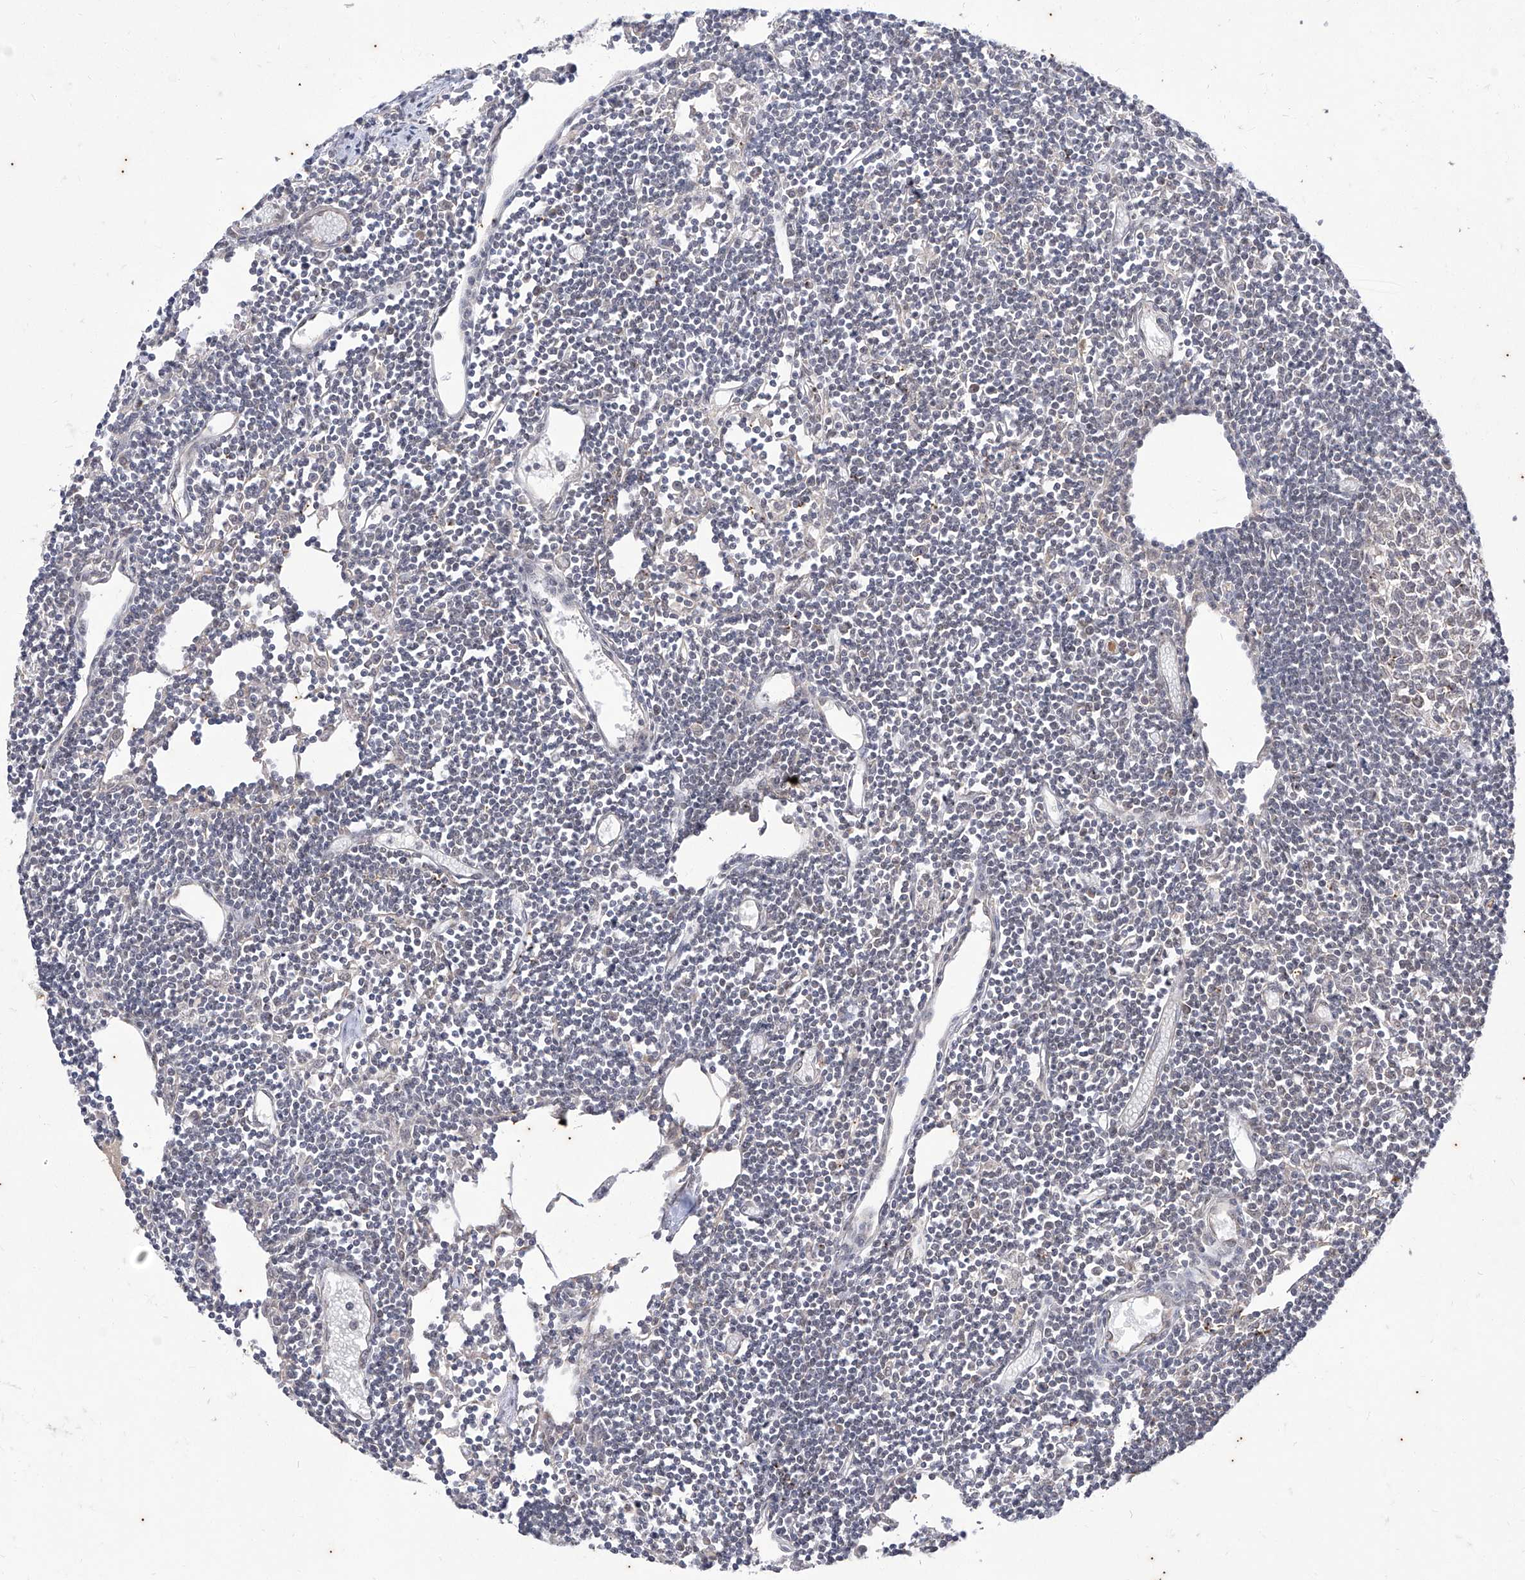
{"staining": {"intensity": "weak", "quantity": "<25%", "location": "nuclear"}, "tissue": "lymph node", "cell_type": "Germinal center cells", "image_type": "normal", "snomed": [{"axis": "morphology", "description": "Normal tissue, NOS"}, {"axis": "topography", "description": "Lymph node"}], "caption": "This is a photomicrograph of immunohistochemistry (IHC) staining of unremarkable lymph node, which shows no staining in germinal center cells. The staining was performed using DAB to visualize the protein expression in brown, while the nuclei were stained in blue with hematoxylin (Magnification: 20x).", "gene": "PHF20L1", "patient": {"sex": "female", "age": 11}}